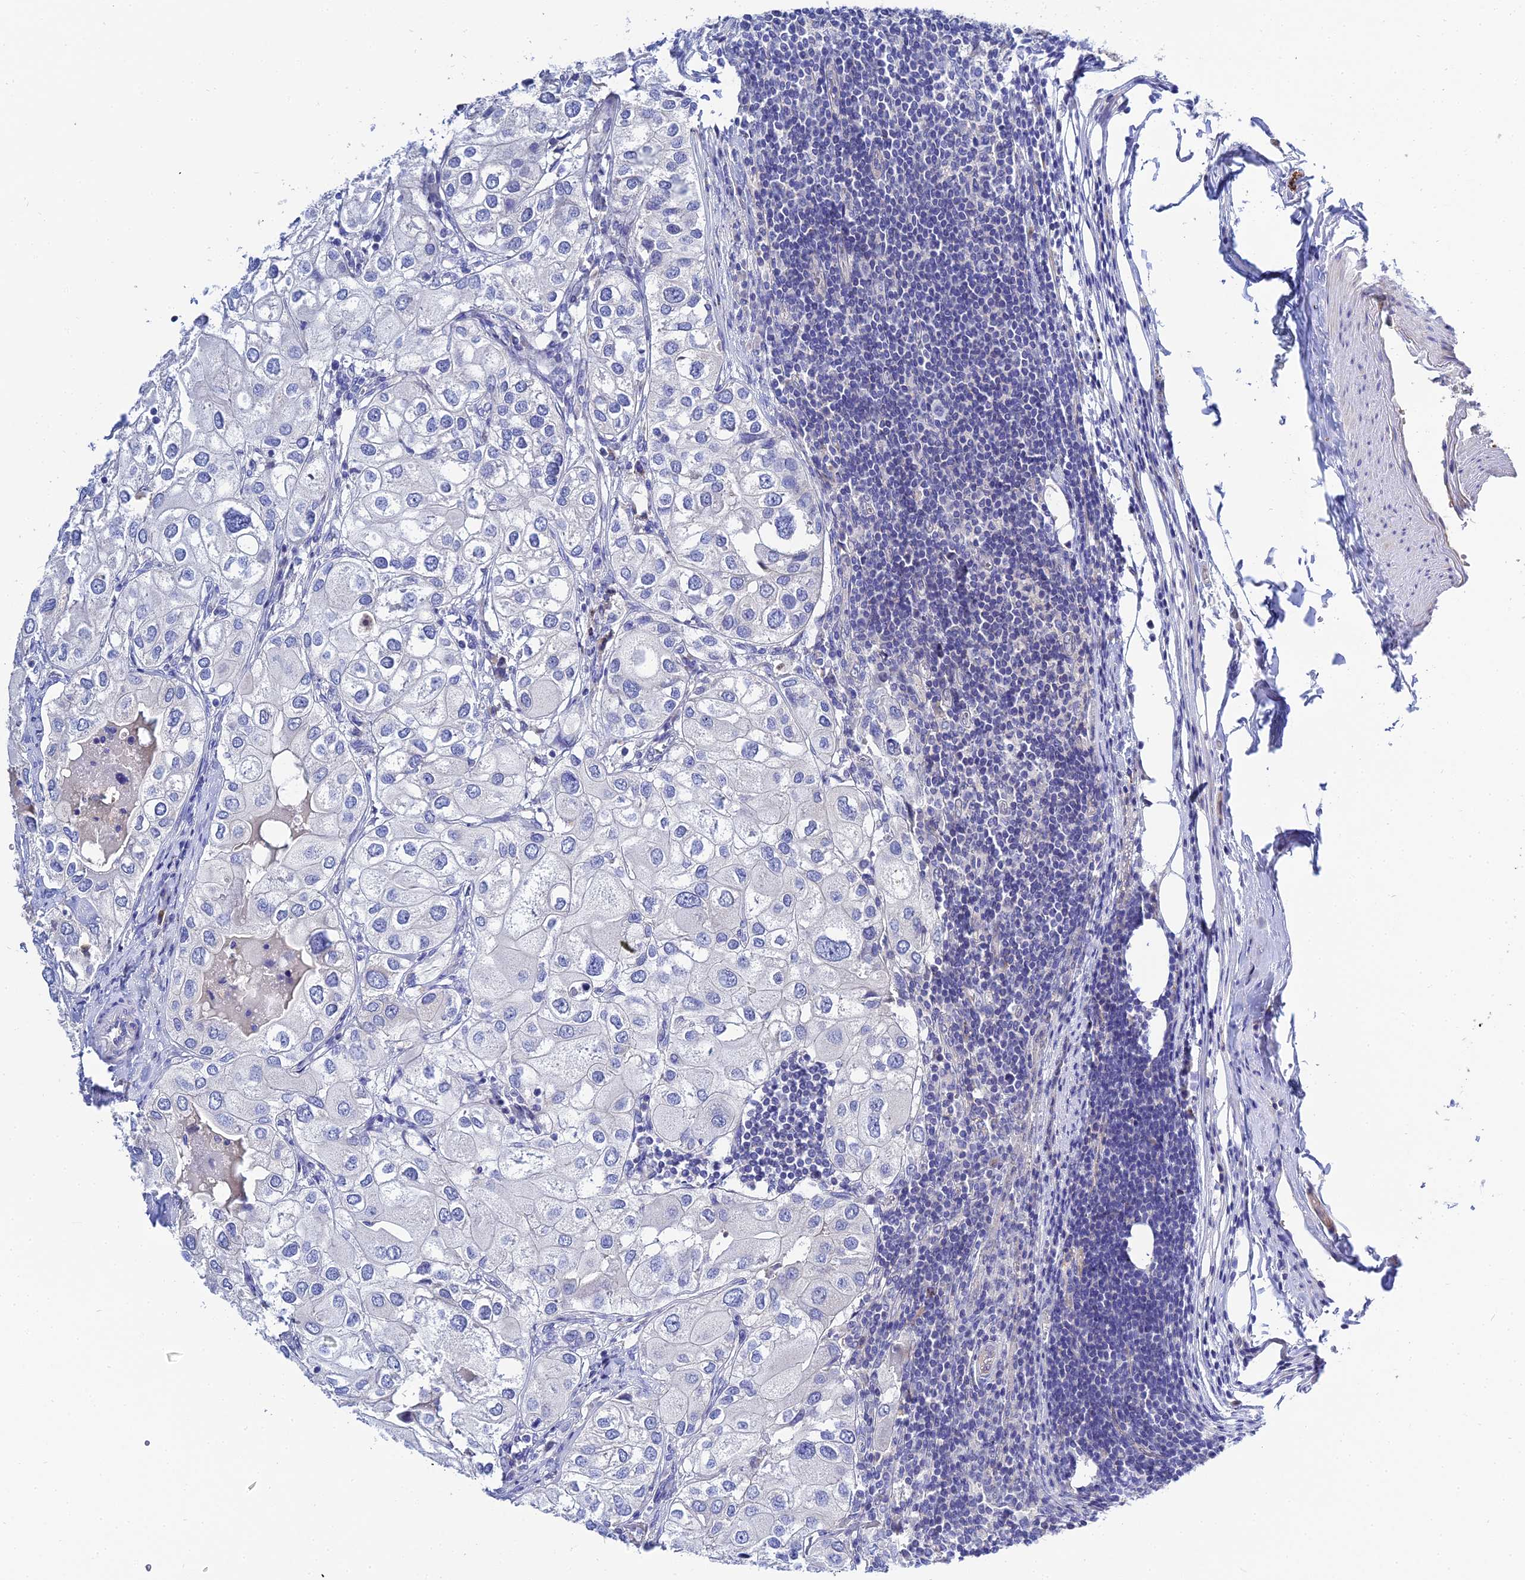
{"staining": {"intensity": "negative", "quantity": "none", "location": "none"}, "tissue": "urothelial cancer", "cell_type": "Tumor cells", "image_type": "cancer", "snomed": [{"axis": "morphology", "description": "Urothelial carcinoma, High grade"}, {"axis": "topography", "description": "Urinary bladder"}], "caption": "IHC of human high-grade urothelial carcinoma reveals no expression in tumor cells.", "gene": "APOBEC3H", "patient": {"sex": "male", "age": 64}}